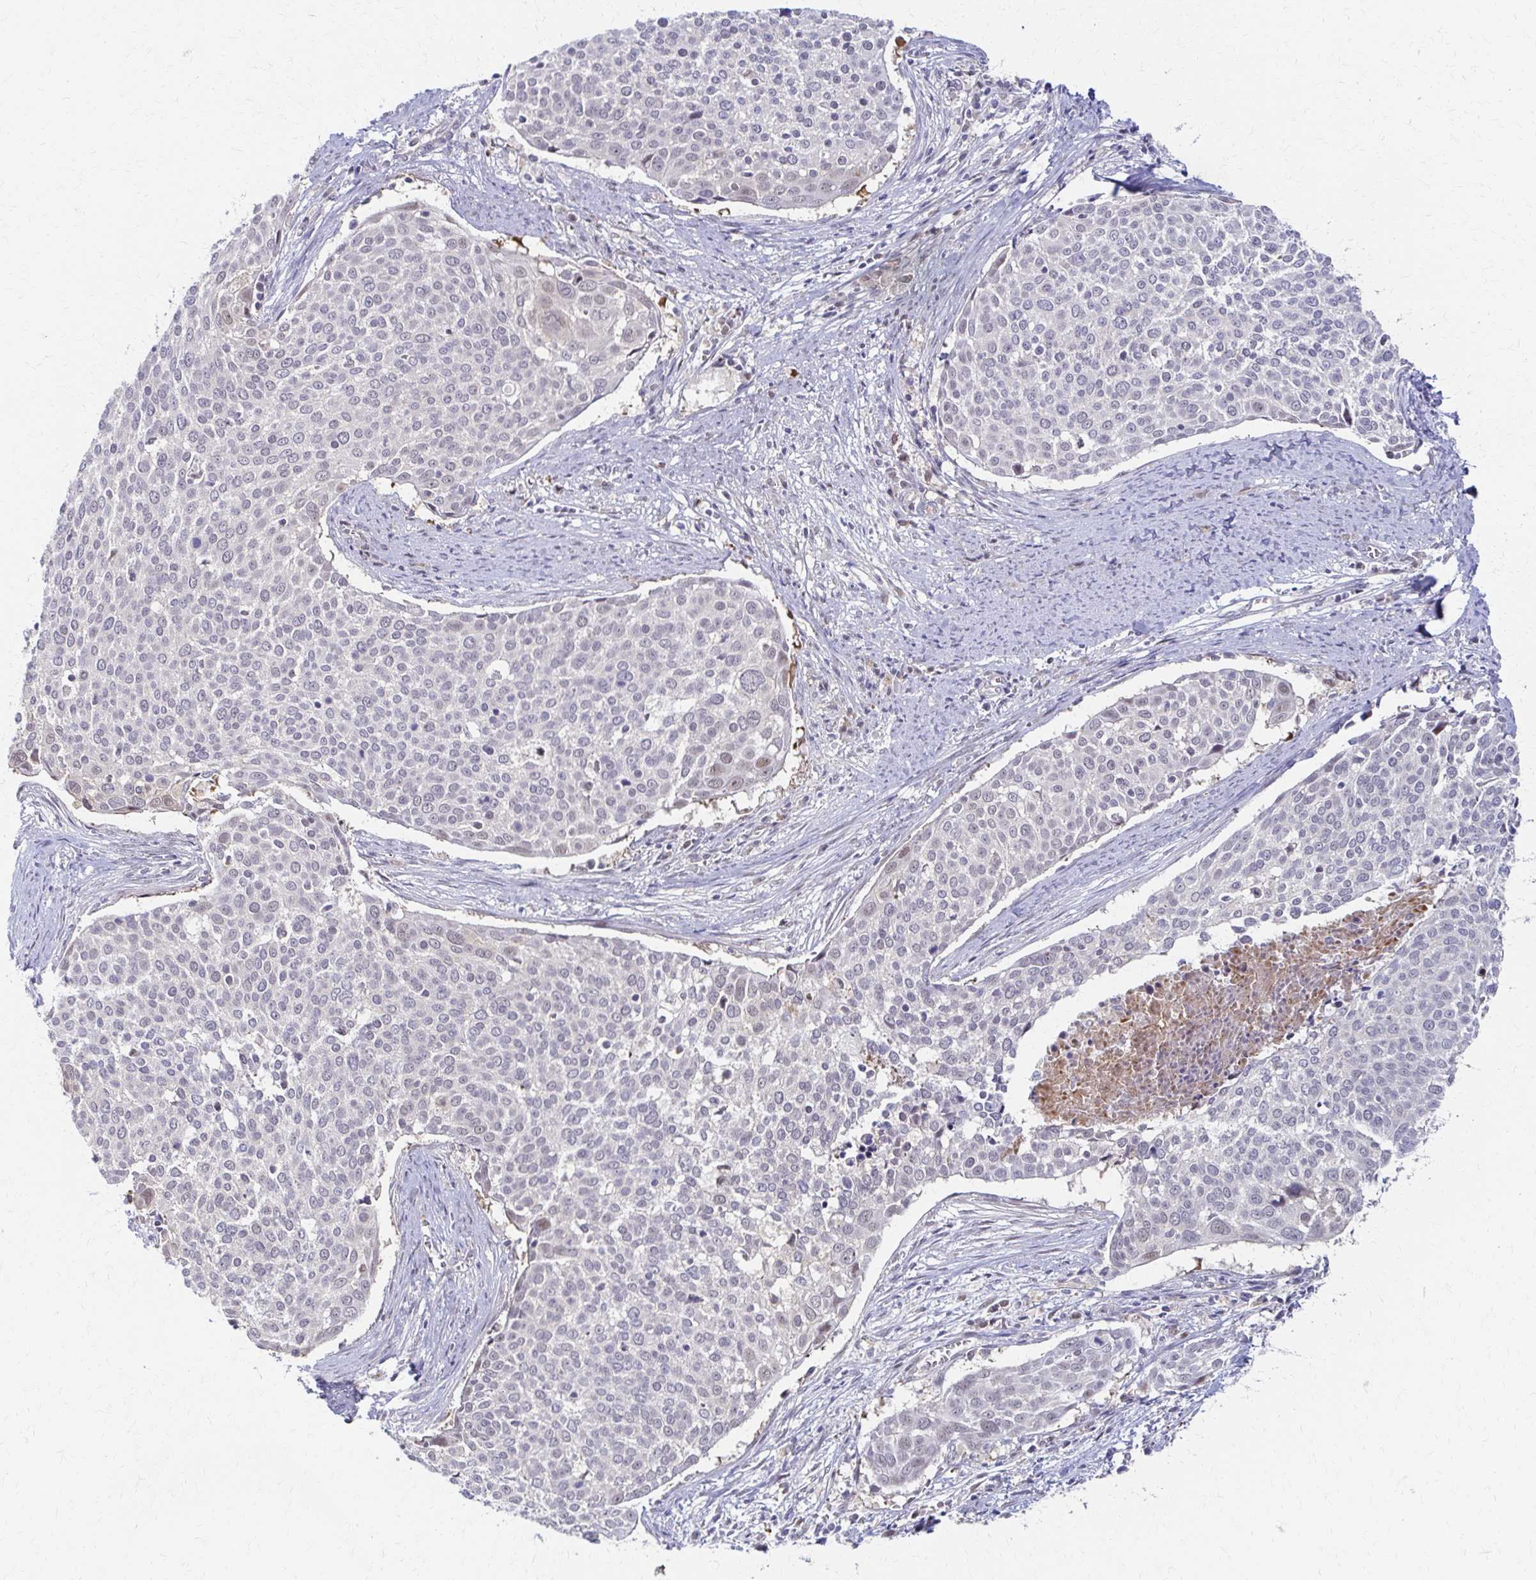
{"staining": {"intensity": "negative", "quantity": "none", "location": "none"}, "tissue": "cervical cancer", "cell_type": "Tumor cells", "image_type": "cancer", "snomed": [{"axis": "morphology", "description": "Squamous cell carcinoma, NOS"}, {"axis": "topography", "description": "Cervix"}], "caption": "Protein analysis of squamous cell carcinoma (cervical) shows no significant staining in tumor cells. The staining is performed using DAB (3,3'-diaminobenzidine) brown chromogen with nuclei counter-stained in using hematoxylin.", "gene": "PSMD7", "patient": {"sex": "female", "age": 39}}